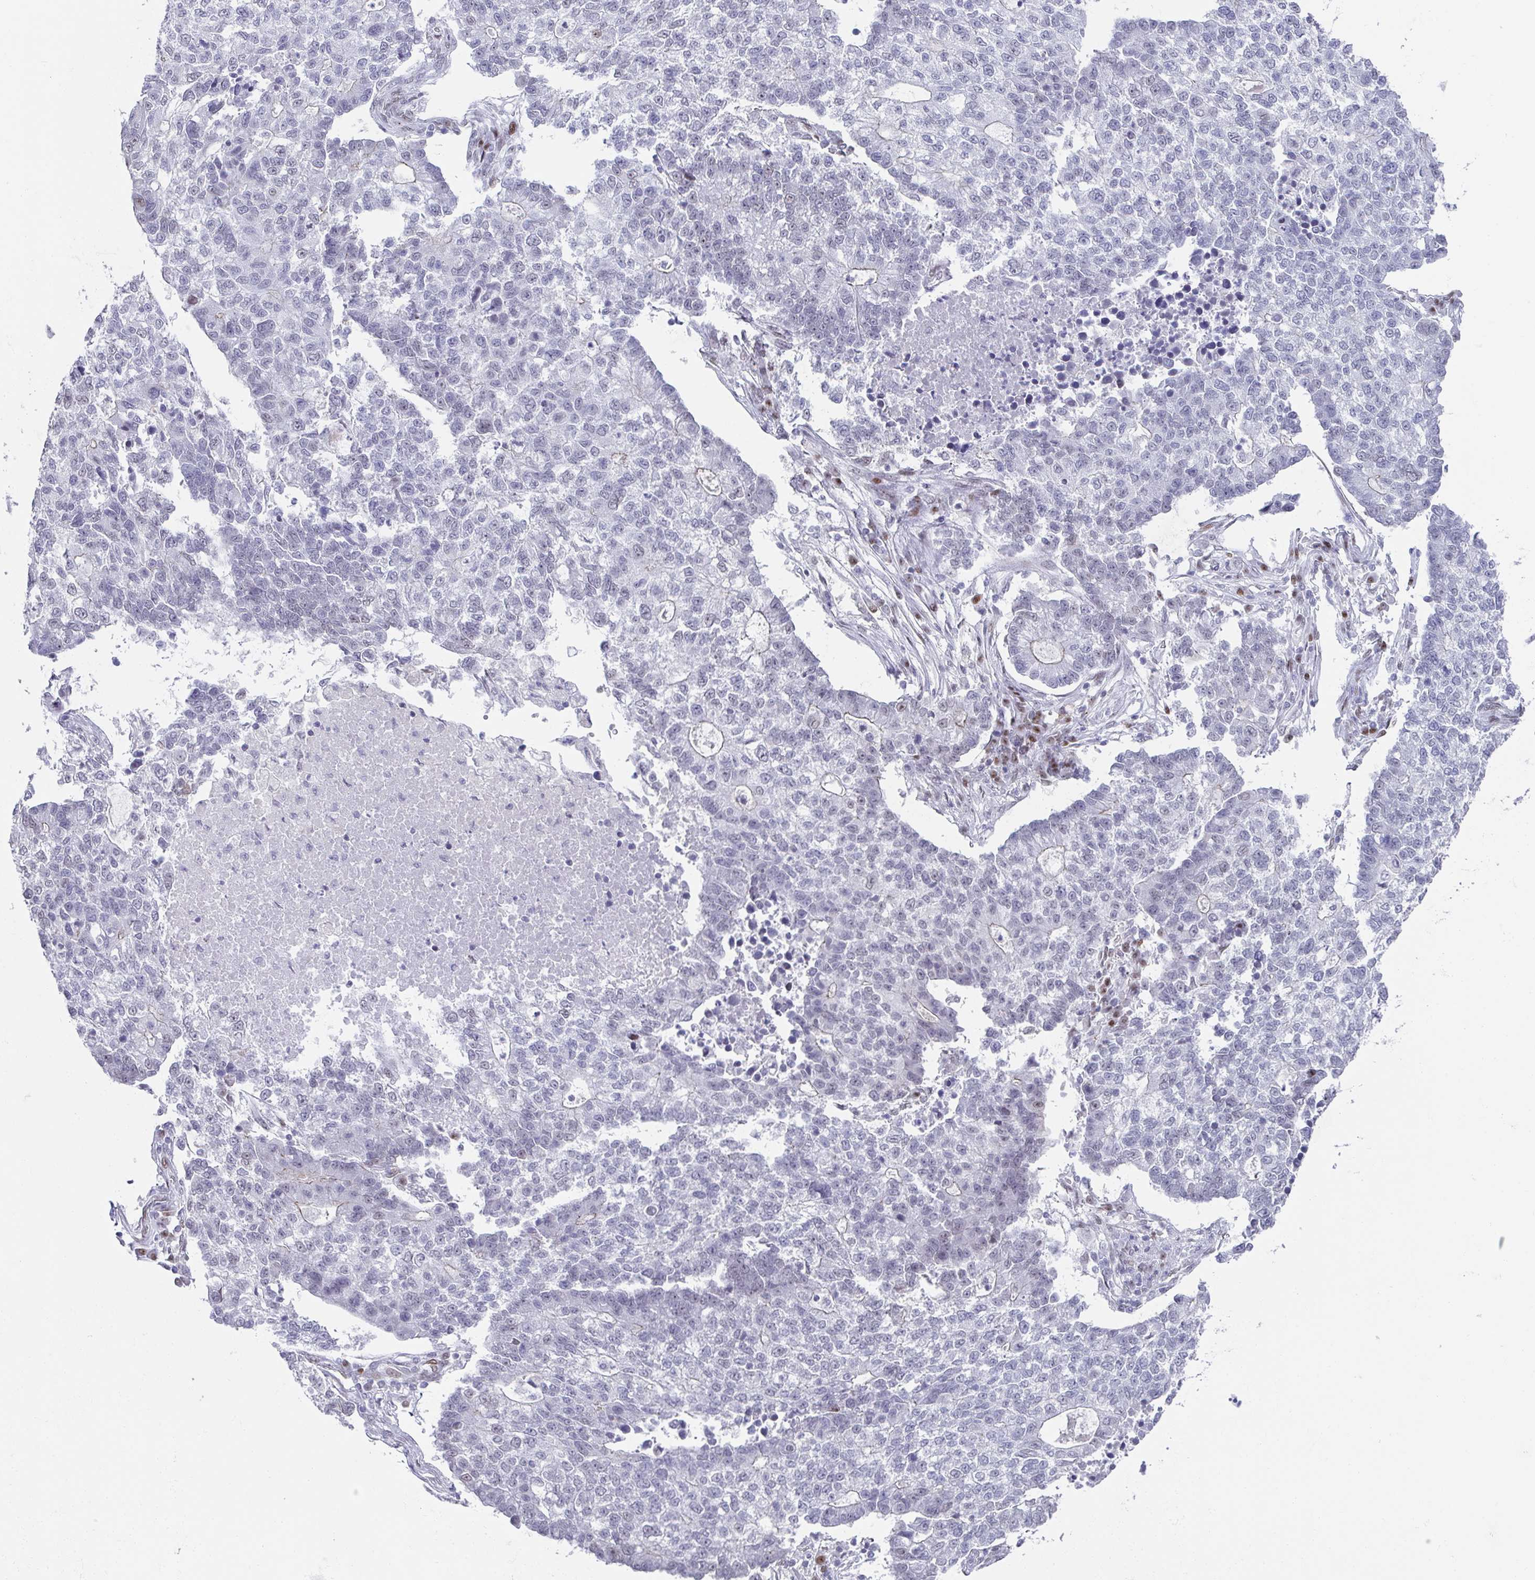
{"staining": {"intensity": "weak", "quantity": "<25%", "location": "nuclear"}, "tissue": "lung cancer", "cell_type": "Tumor cells", "image_type": "cancer", "snomed": [{"axis": "morphology", "description": "Adenocarcinoma, NOS"}, {"axis": "topography", "description": "Lung"}], "caption": "Immunohistochemical staining of adenocarcinoma (lung) reveals no significant staining in tumor cells. (DAB (3,3'-diaminobenzidine) immunohistochemistry (IHC) visualized using brightfield microscopy, high magnification).", "gene": "RB1", "patient": {"sex": "male", "age": 57}}